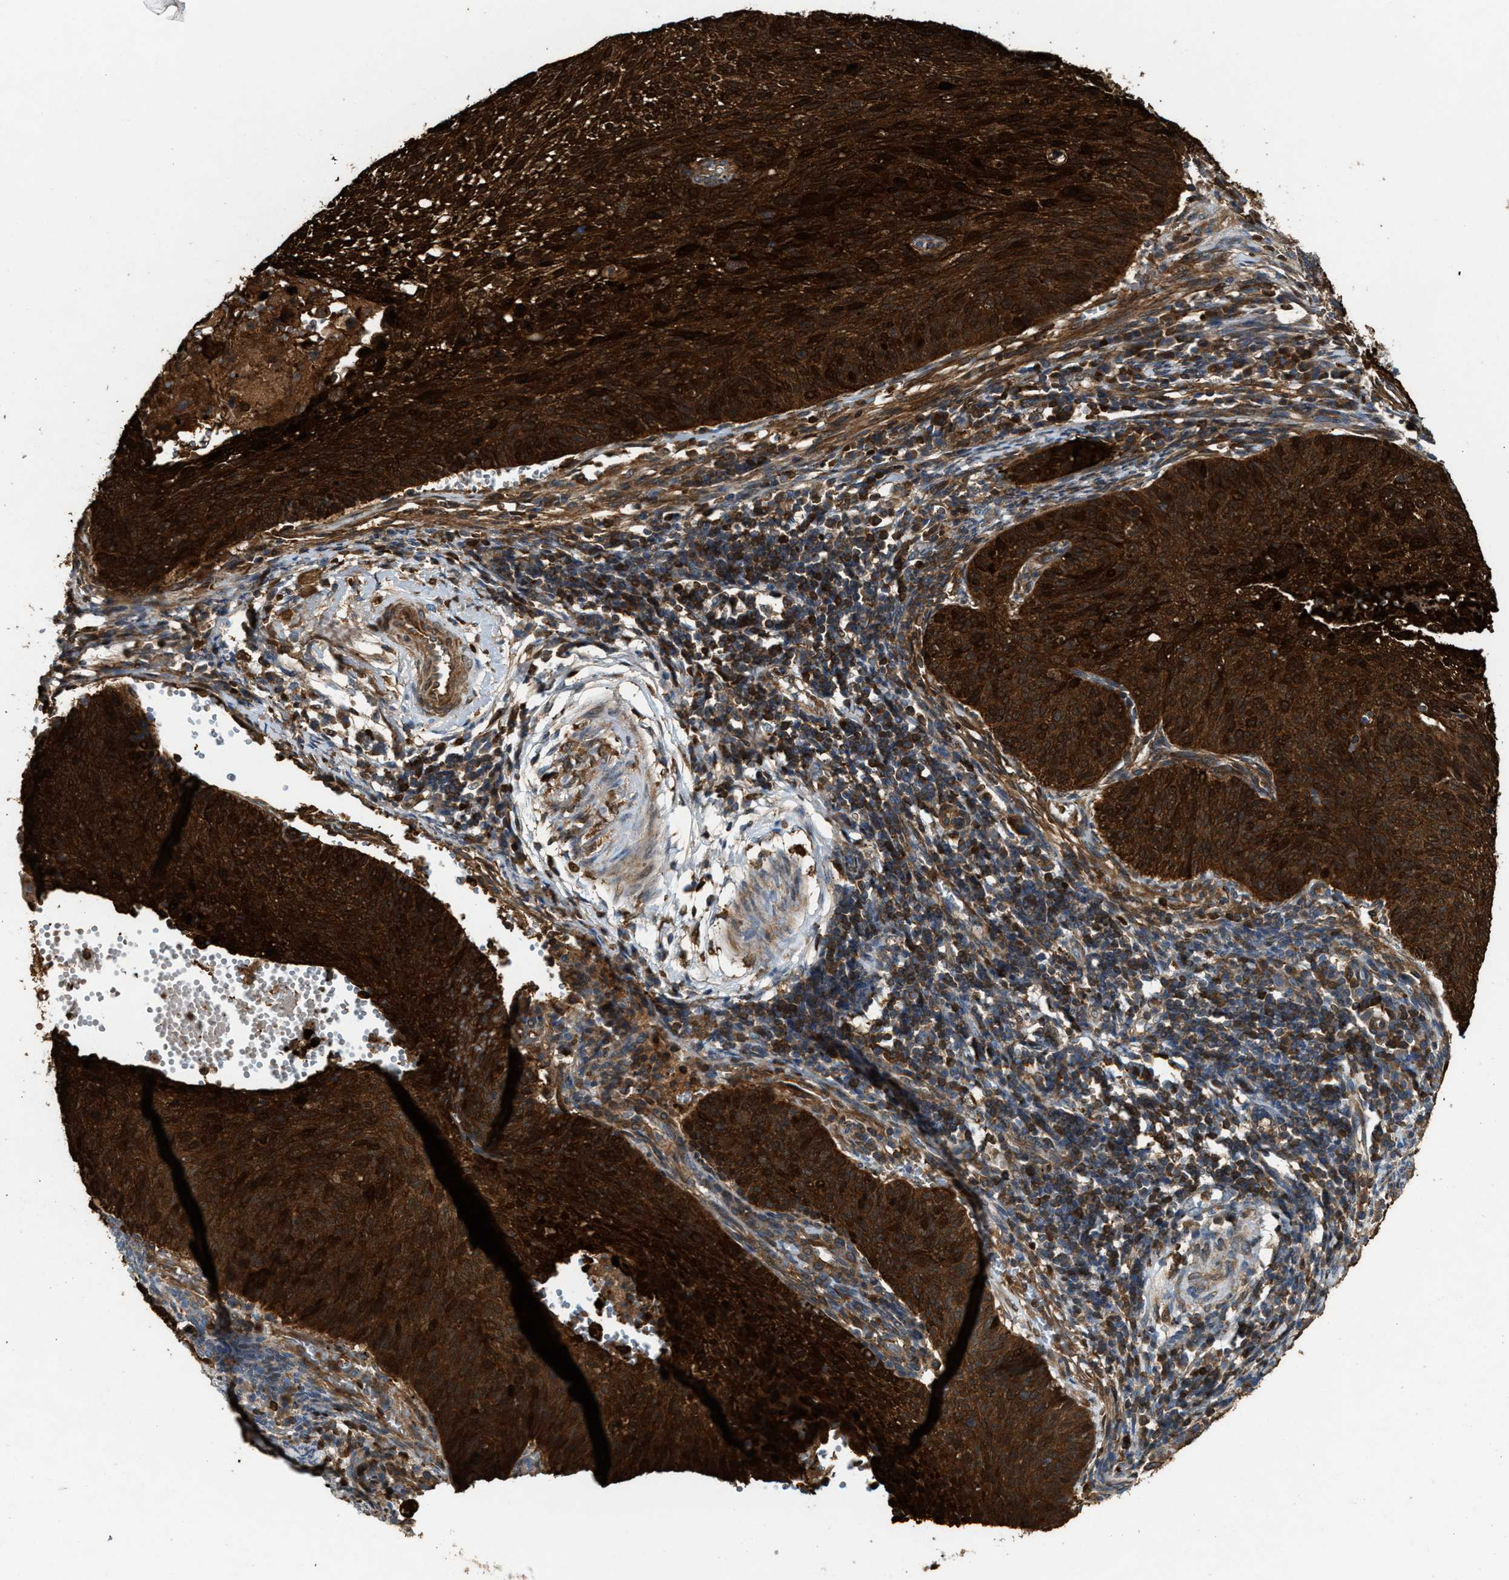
{"staining": {"intensity": "strong", "quantity": ">75%", "location": "cytoplasmic/membranous"}, "tissue": "cervical cancer", "cell_type": "Tumor cells", "image_type": "cancer", "snomed": [{"axis": "morphology", "description": "Squamous cell carcinoma, NOS"}, {"axis": "topography", "description": "Cervix"}], "caption": "Squamous cell carcinoma (cervical) tissue demonstrates strong cytoplasmic/membranous positivity in approximately >75% of tumor cells The protein is stained brown, and the nuclei are stained in blue (DAB (3,3'-diaminobenzidine) IHC with brightfield microscopy, high magnification).", "gene": "SERPINB5", "patient": {"sex": "female", "age": 70}}